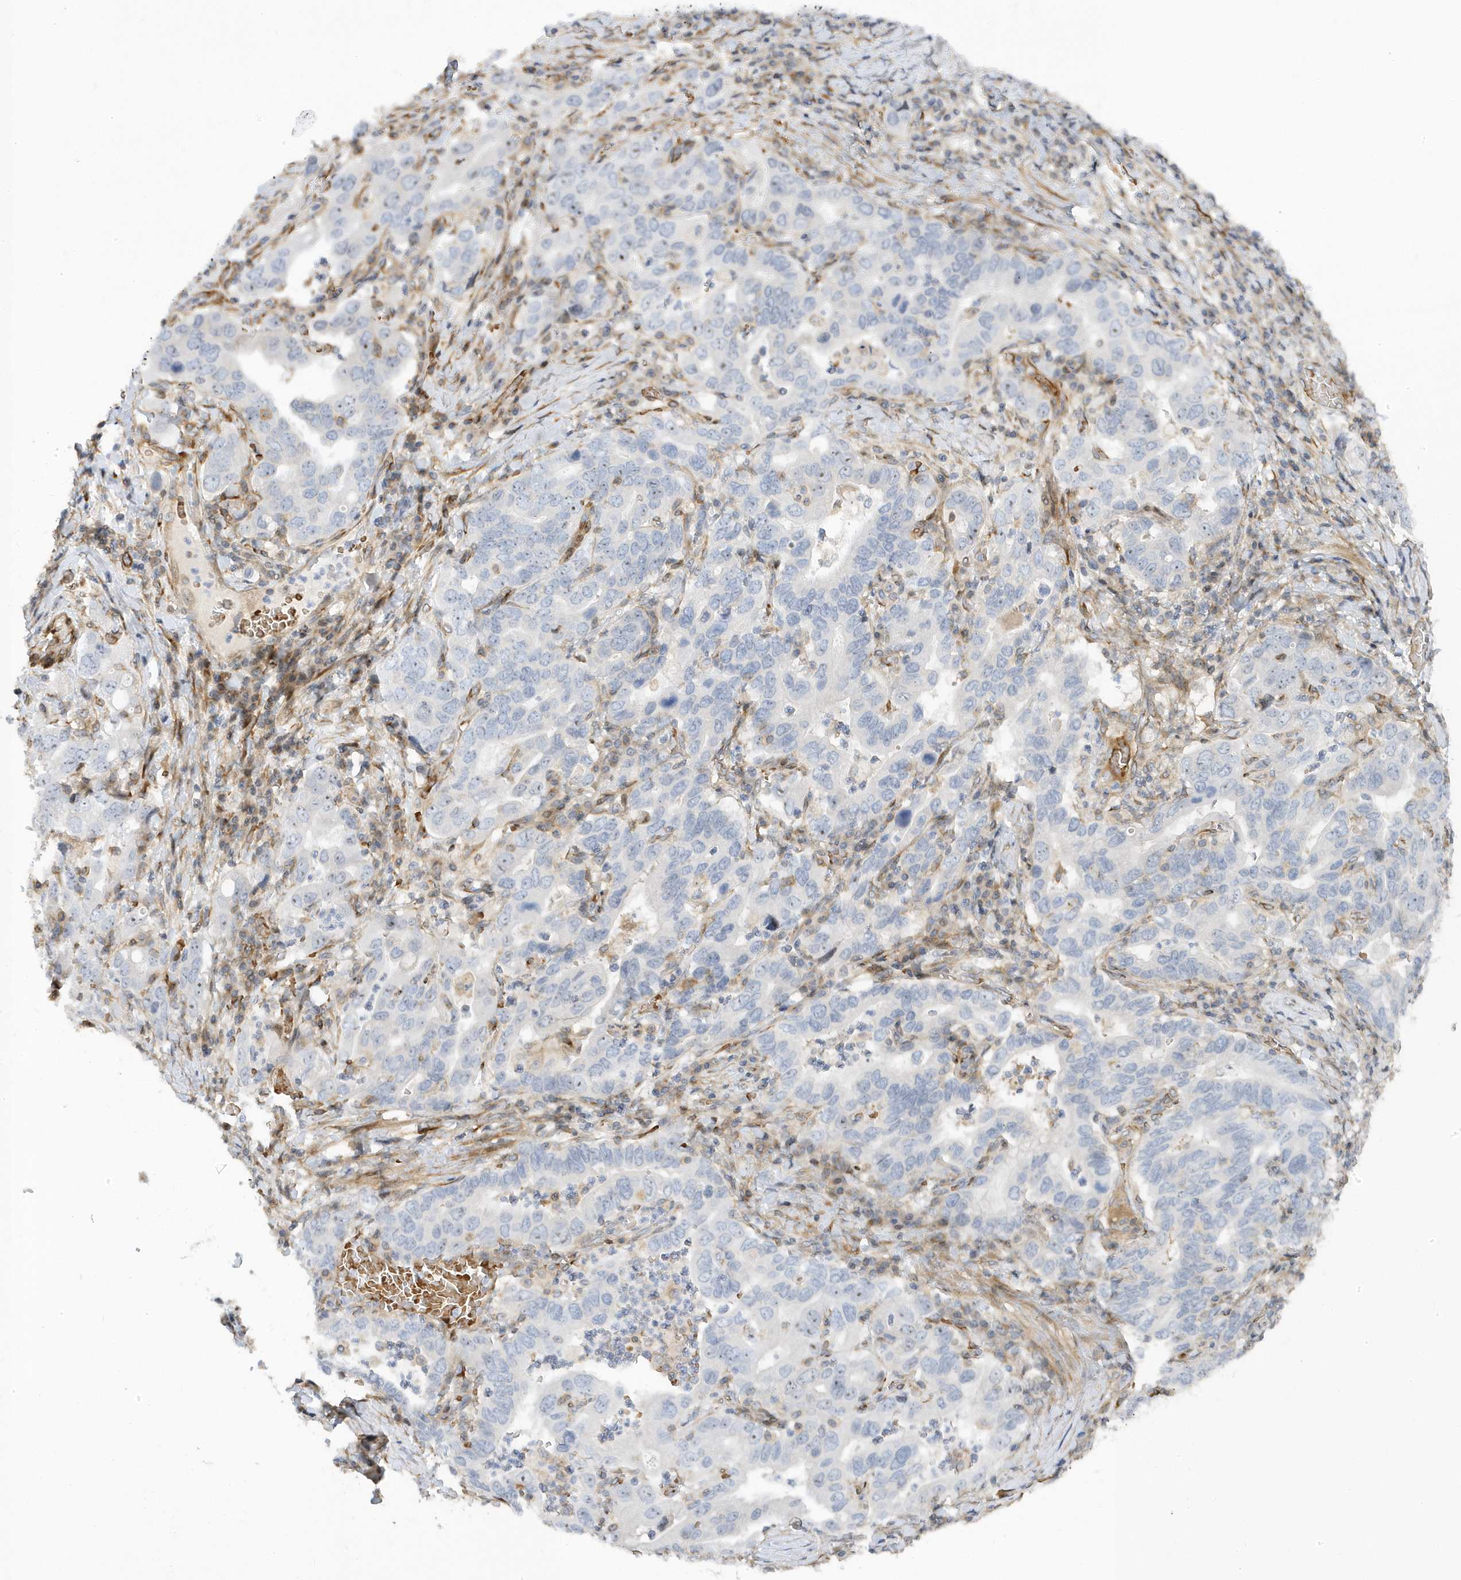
{"staining": {"intensity": "negative", "quantity": "none", "location": "none"}, "tissue": "stomach cancer", "cell_type": "Tumor cells", "image_type": "cancer", "snomed": [{"axis": "morphology", "description": "Adenocarcinoma, NOS"}, {"axis": "topography", "description": "Stomach, upper"}], "caption": "Histopathology image shows no protein expression in tumor cells of stomach cancer (adenocarcinoma) tissue.", "gene": "MAP7D3", "patient": {"sex": "male", "age": 62}}